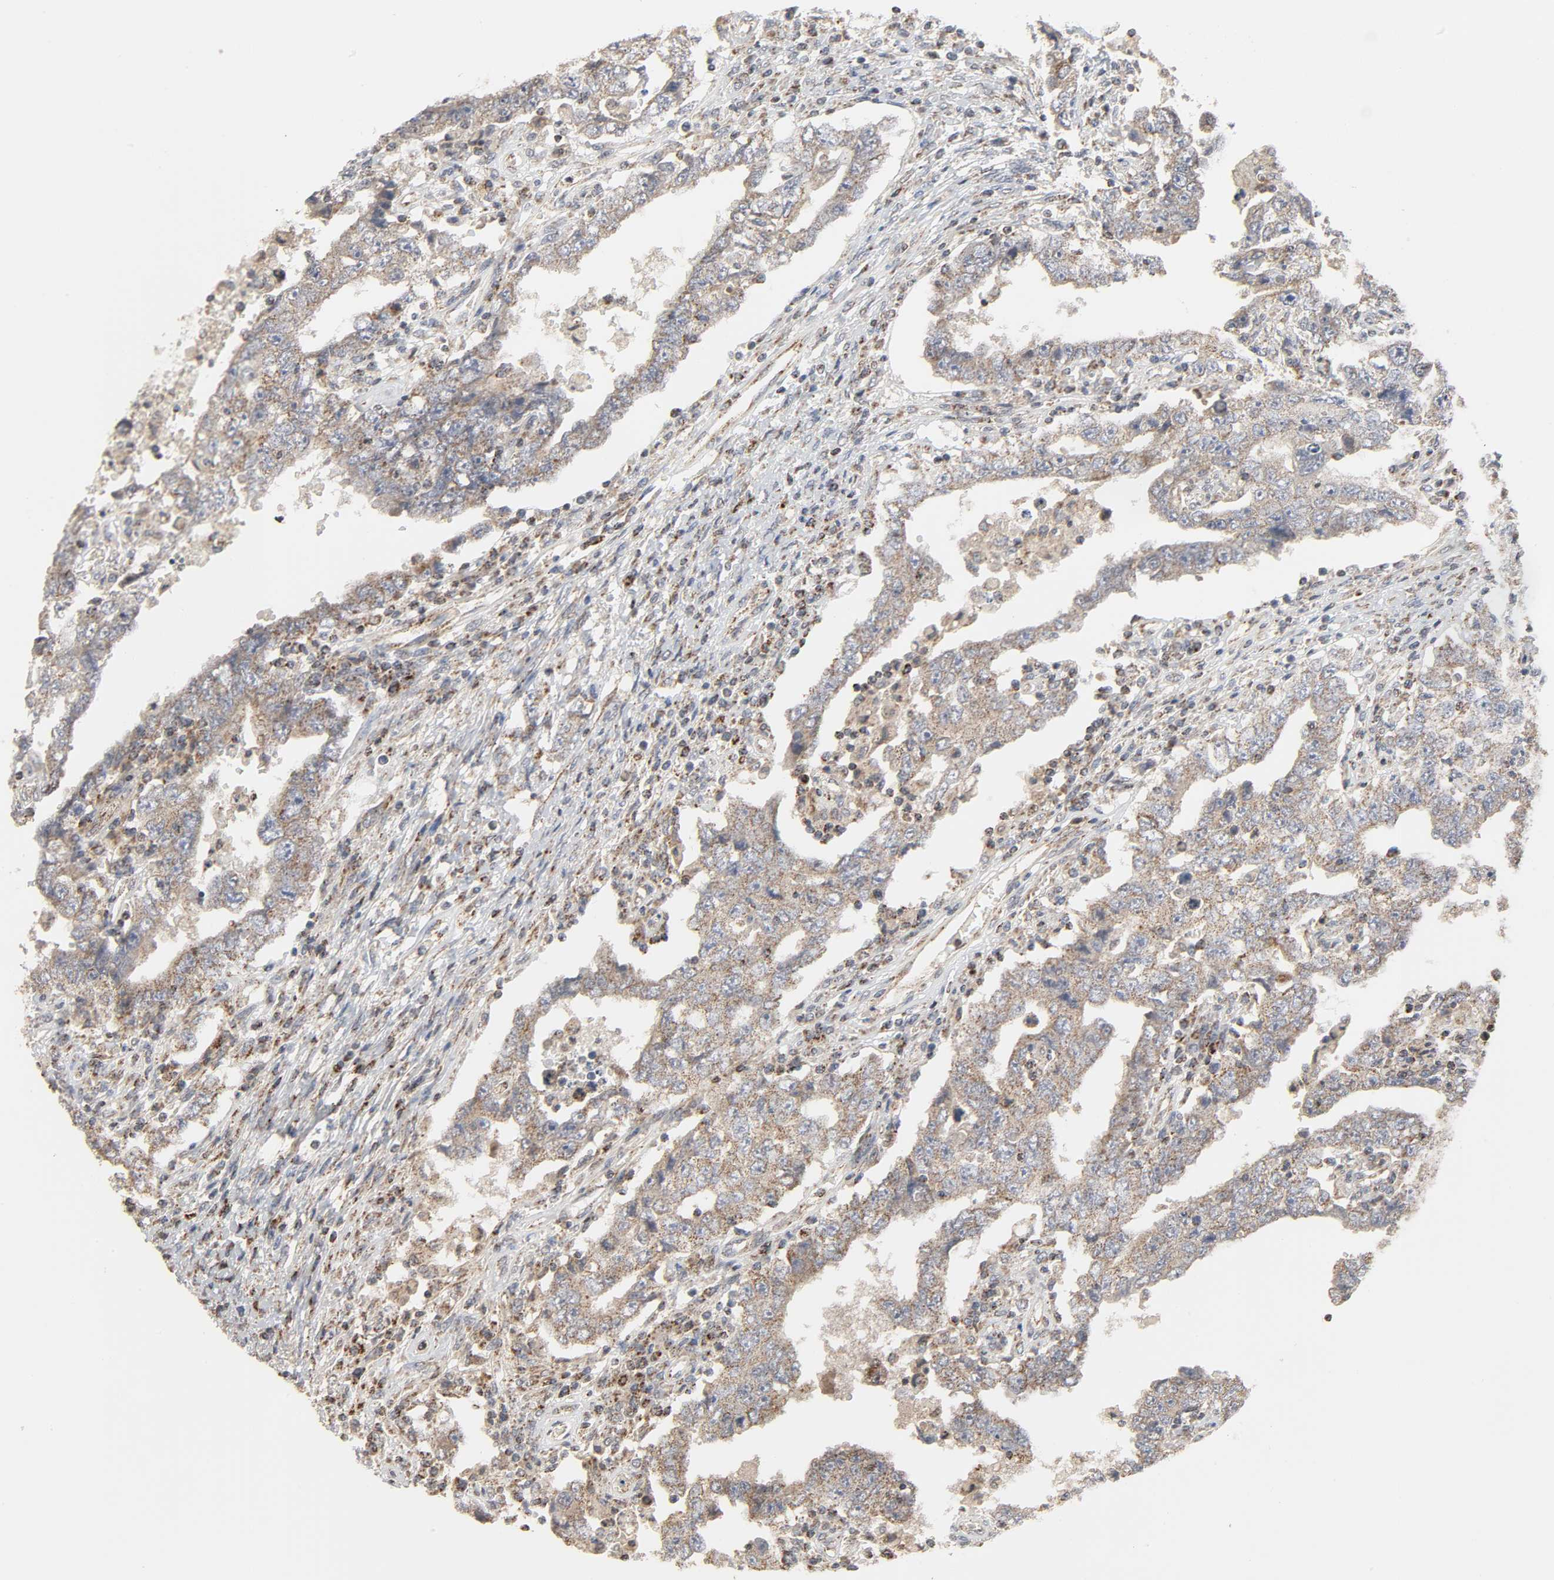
{"staining": {"intensity": "weak", "quantity": ">75%", "location": "cytoplasmic/membranous"}, "tissue": "testis cancer", "cell_type": "Tumor cells", "image_type": "cancer", "snomed": [{"axis": "morphology", "description": "Carcinoma, Embryonal, NOS"}, {"axis": "topography", "description": "Testis"}], "caption": "High-magnification brightfield microscopy of testis cancer (embryonal carcinoma) stained with DAB (brown) and counterstained with hematoxylin (blue). tumor cells exhibit weak cytoplasmic/membranous staining is seen in approximately>75% of cells.", "gene": "CLEC4E", "patient": {"sex": "male", "age": 26}}